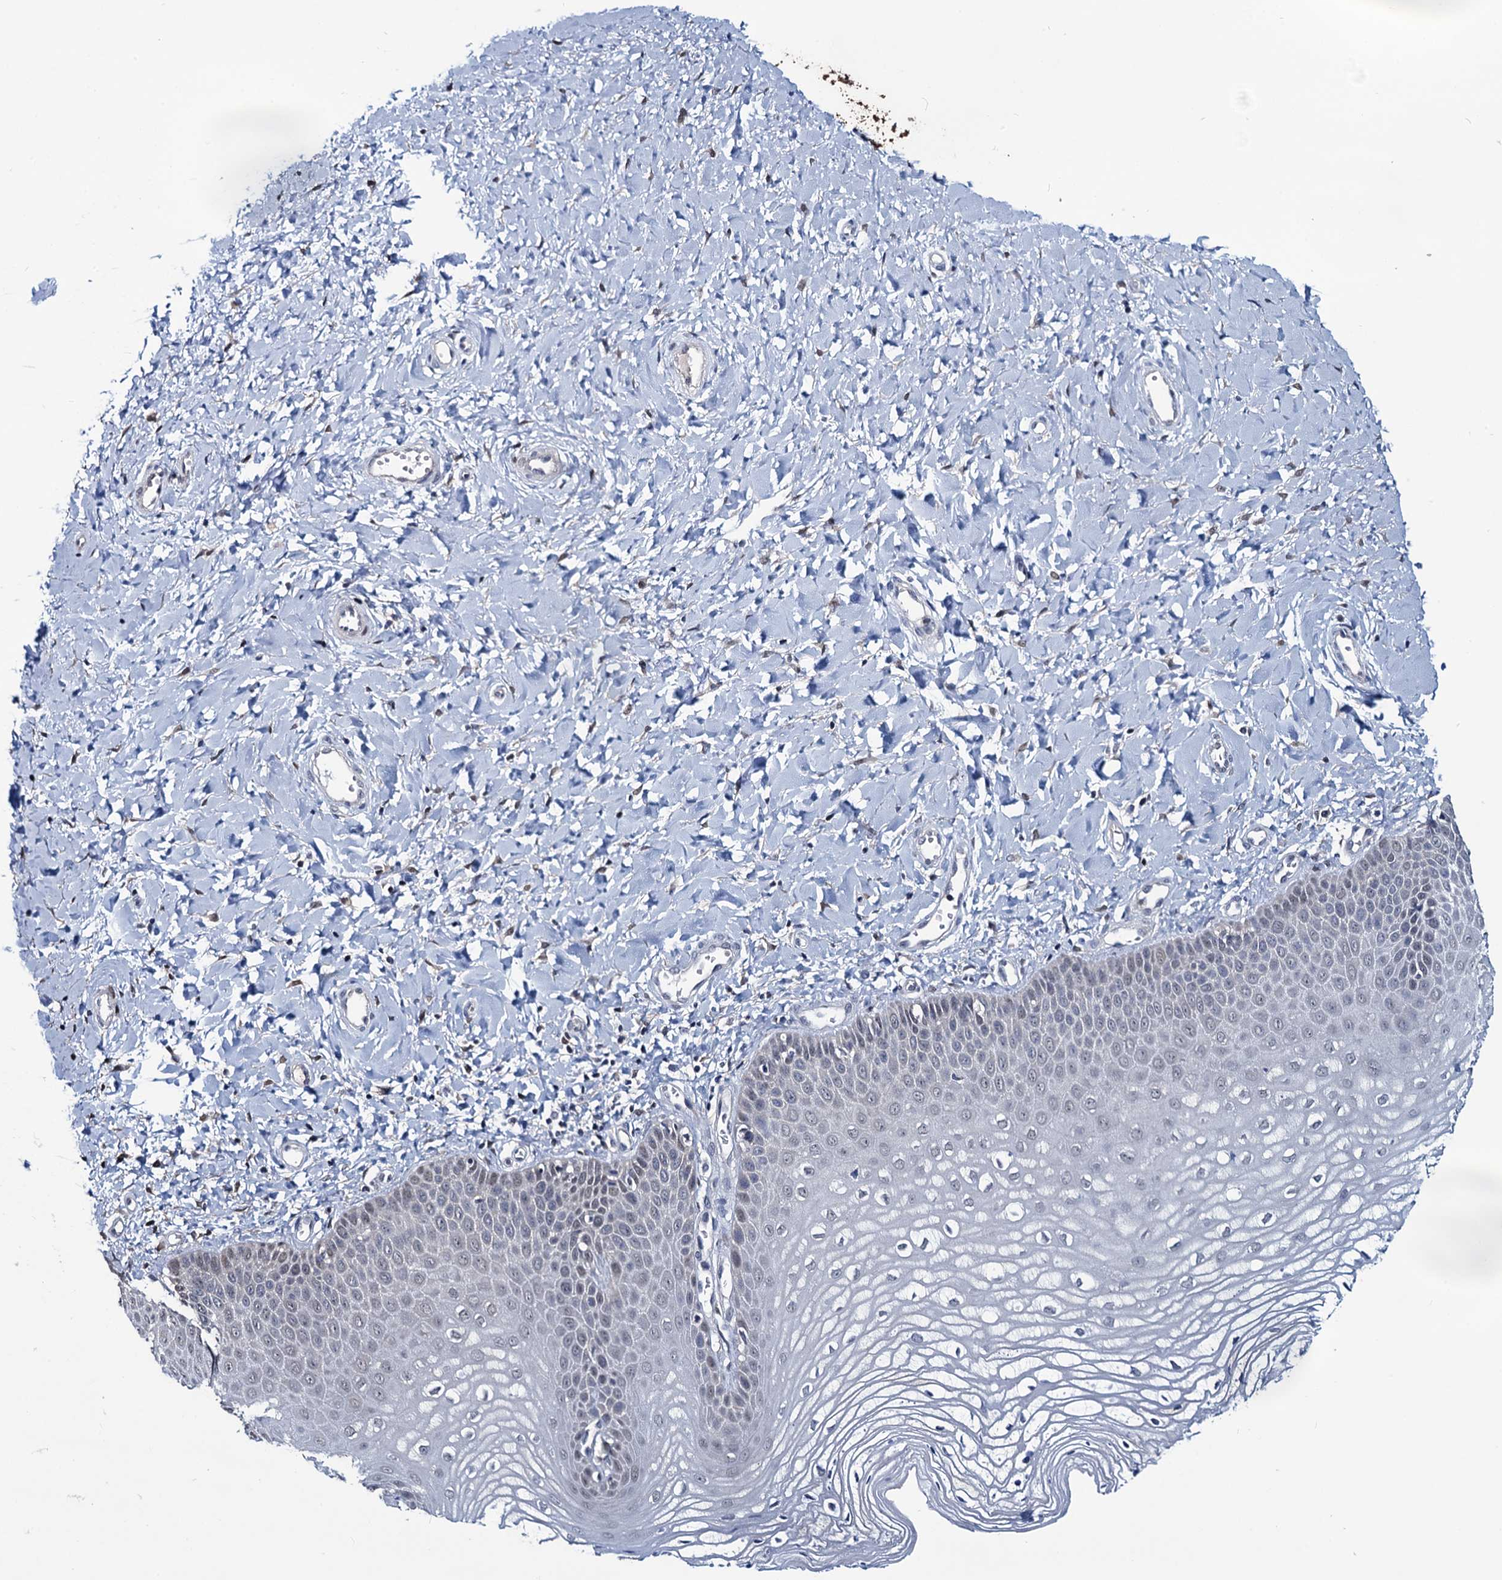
{"staining": {"intensity": "negative", "quantity": "none", "location": "none"}, "tissue": "vagina", "cell_type": "Squamous epithelial cells", "image_type": "normal", "snomed": [{"axis": "morphology", "description": "Normal tissue, NOS"}, {"axis": "topography", "description": "Vagina"}, {"axis": "topography", "description": "Cervix"}], "caption": "Immunohistochemical staining of unremarkable human vagina shows no significant positivity in squamous epithelial cells.", "gene": "RTKN2", "patient": {"sex": "female", "age": 40}}